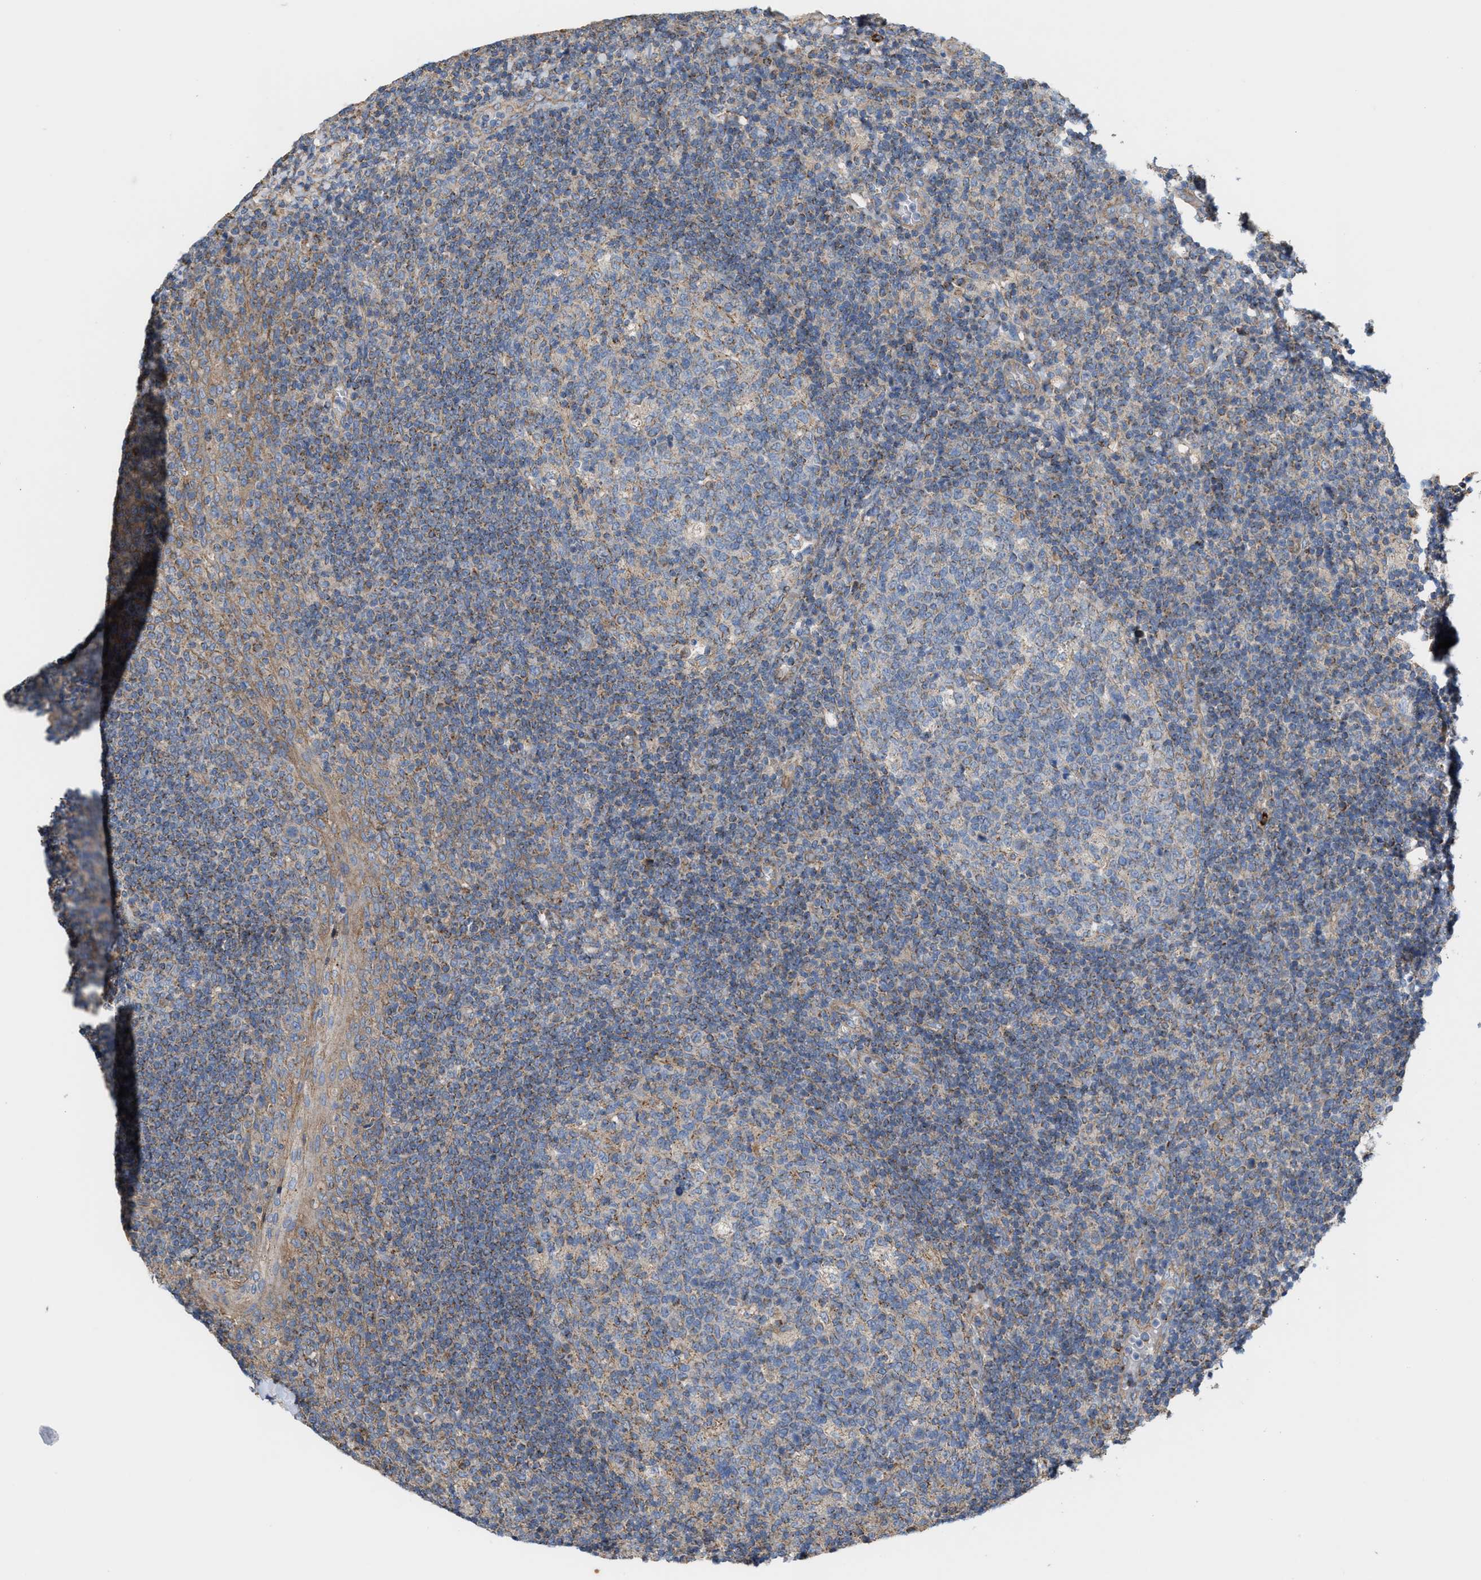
{"staining": {"intensity": "weak", "quantity": "<25%", "location": "cytoplasmic/membranous"}, "tissue": "tonsil", "cell_type": "Germinal center cells", "image_type": "normal", "snomed": [{"axis": "morphology", "description": "Normal tissue, NOS"}, {"axis": "topography", "description": "Tonsil"}], "caption": "Human tonsil stained for a protein using IHC exhibits no positivity in germinal center cells.", "gene": "OXSM", "patient": {"sex": "female", "age": 19}}